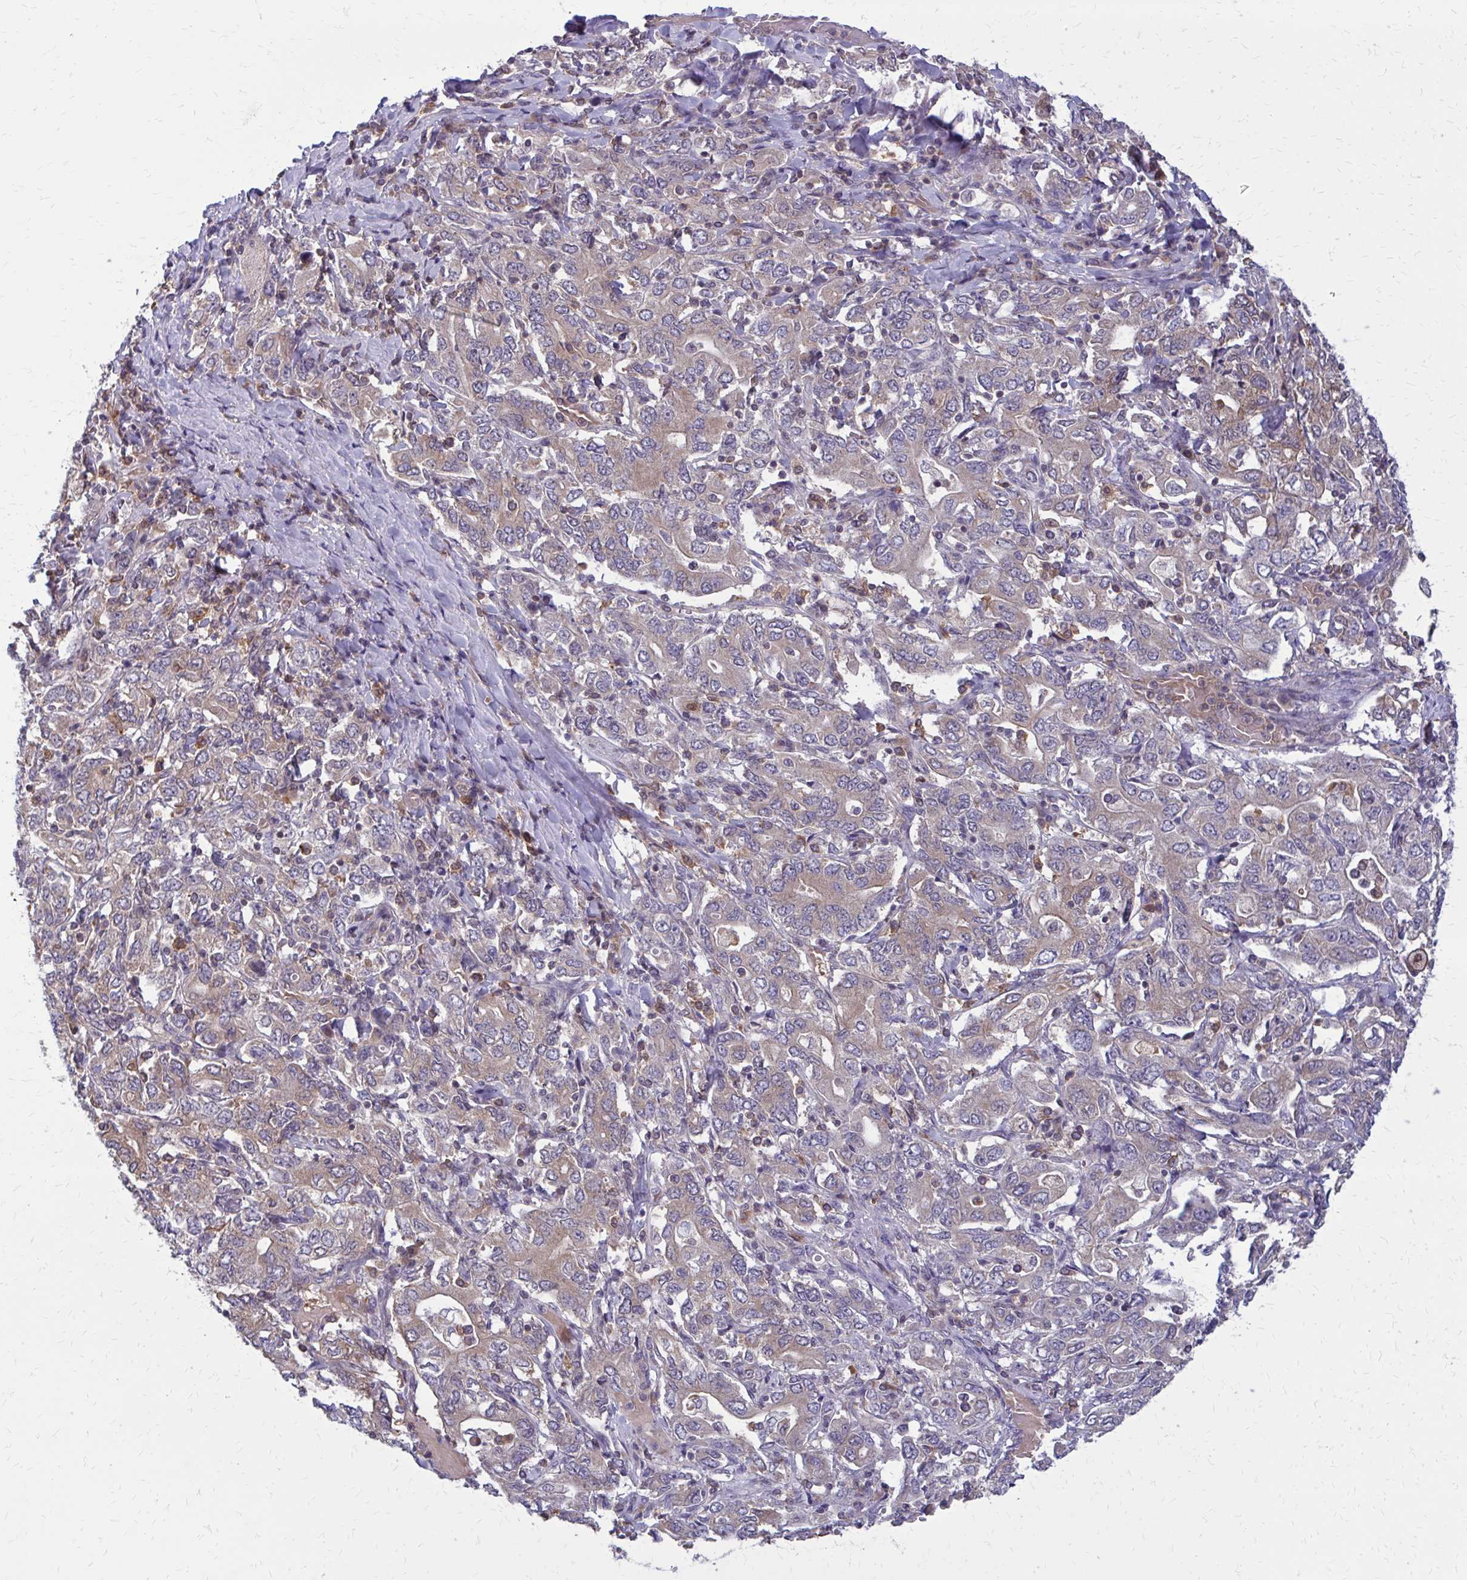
{"staining": {"intensity": "moderate", "quantity": ">75%", "location": "cytoplasmic/membranous"}, "tissue": "stomach cancer", "cell_type": "Tumor cells", "image_type": "cancer", "snomed": [{"axis": "morphology", "description": "Adenocarcinoma, NOS"}, {"axis": "topography", "description": "Stomach, upper"}, {"axis": "topography", "description": "Stomach"}], "caption": "DAB immunohistochemical staining of stomach cancer (adenocarcinoma) shows moderate cytoplasmic/membranous protein staining in approximately >75% of tumor cells. (DAB (3,3'-diaminobenzidine) IHC, brown staining for protein, blue staining for nuclei).", "gene": "DBI", "patient": {"sex": "male", "age": 62}}